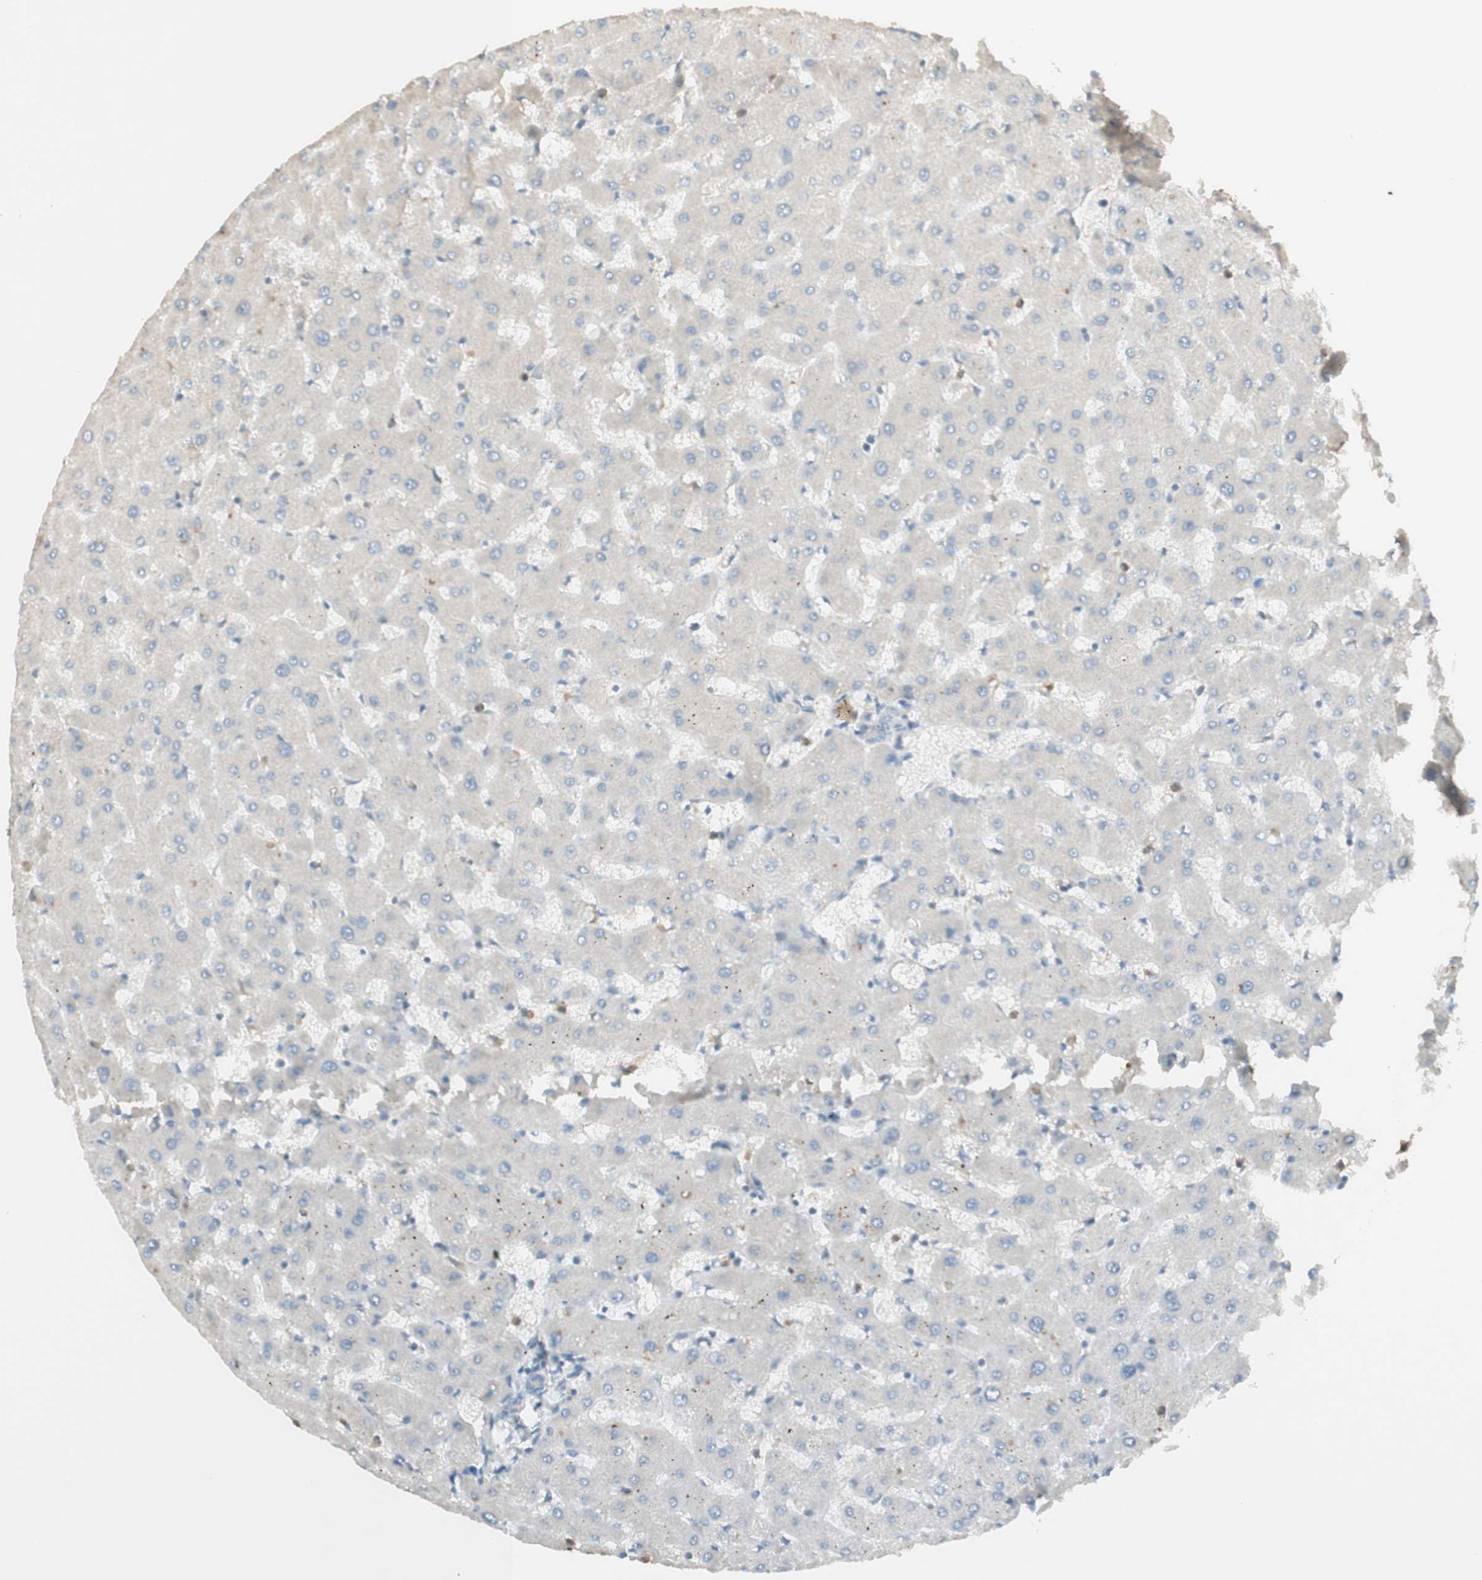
{"staining": {"intensity": "negative", "quantity": "none", "location": "none"}, "tissue": "liver", "cell_type": "Cholangiocytes", "image_type": "normal", "snomed": [{"axis": "morphology", "description": "Normal tissue, NOS"}, {"axis": "topography", "description": "Liver"}], "caption": "Cholangiocytes are negative for protein expression in unremarkable human liver. (Brightfield microscopy of DAB immunohistochemistry (IHC) at high magnification).", "gene": "IFNG", "patient": {"sex": "female", "age": 63}}